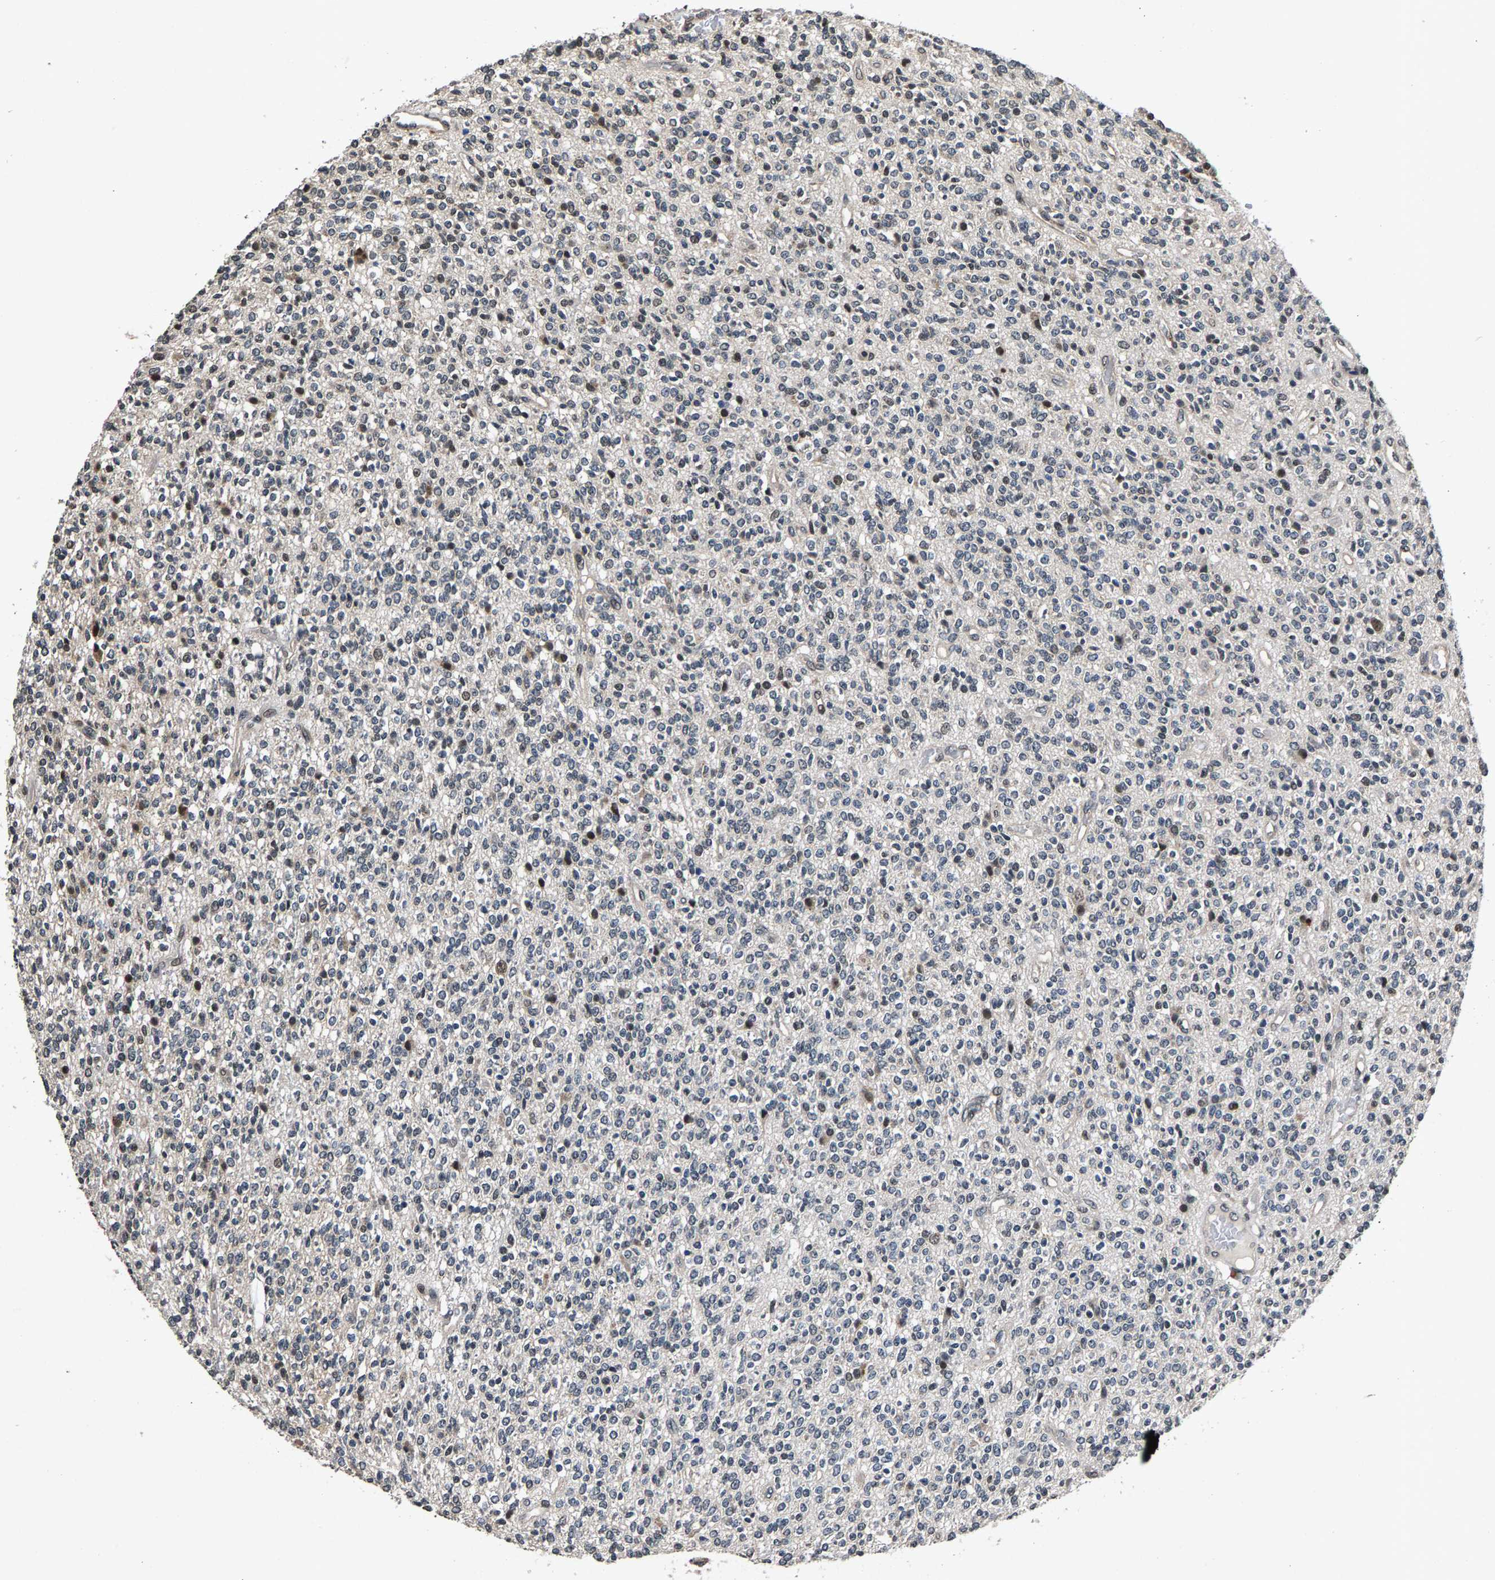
{"staining": {"intensity": "weak", "quantity": "<25%", "location": "nuclear"}, "tissue": "glioma", "cell_type": "Tumor cells", "image_type": "cancer", "snomed": [{"axis": "morphology", "description": "Glioma, malignant, High grade"}, {"axis": "topography", "description": "Brain"}], "caption": "Immunohistochemistry of human malignant glioma (high-grade) demonstrates no expression in tumor cells.", "gene": "RBM33", "patient": {"sex": "male", "age": 34}}